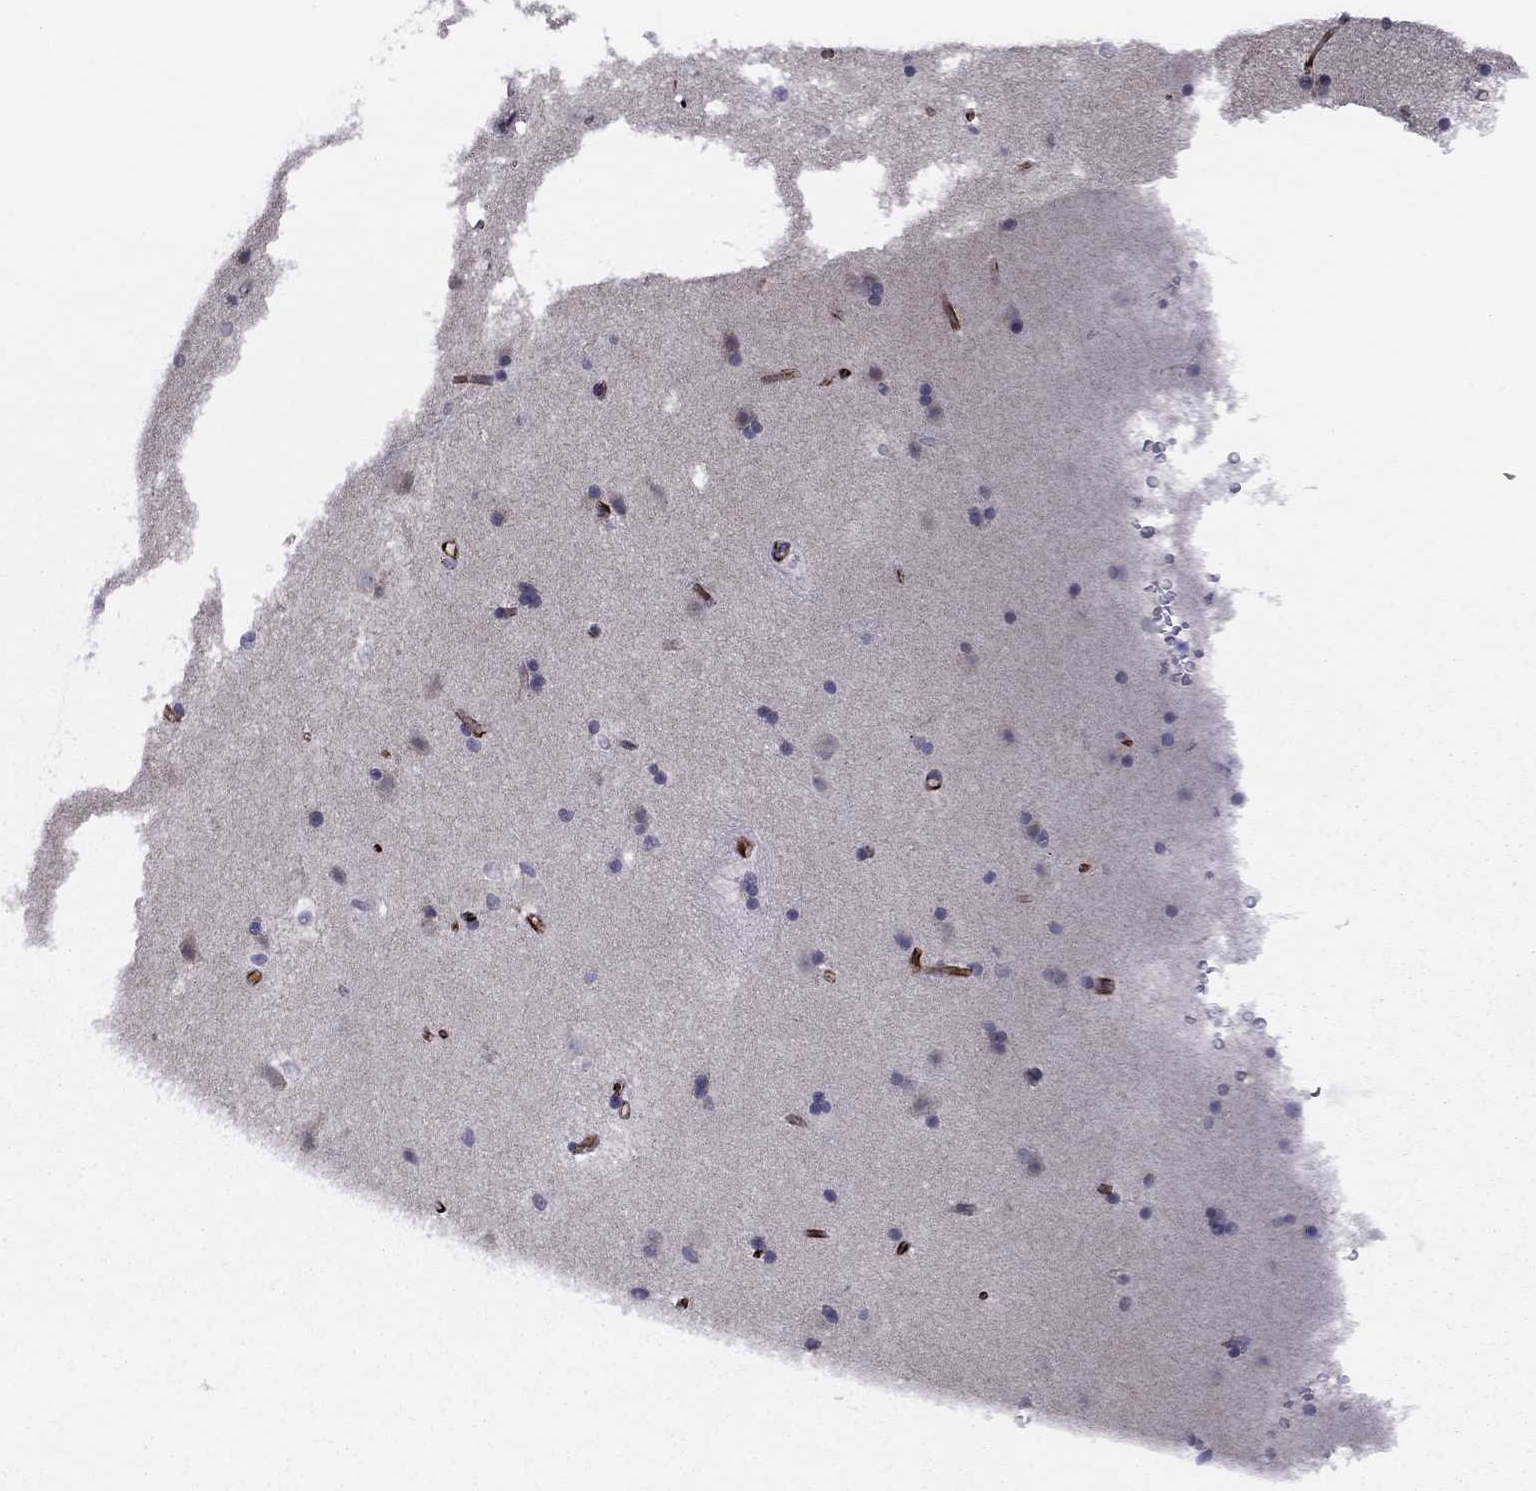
{"staining": {"intensity": "negative", "quantity": "none", "location": "none"}, "tissue": "caudate", "cell_type": "Glial cells", "image_type": "normal", "snomed": [{"axis": "morphology", "description": "Normal tissue, NOS"}, {"axis": "topography", "description": "Lateral ventricle wall"}], "caption": "DAB immunohistochemical staining of normal caudate demonstrates no significant staining in glial cells. The staining is performed using DAB (3,3'-diaminobenzidine) brown chromogen with nuclei counter-stained in using hematoxylin.", "gene": "ANKS4B", "patient": {"sex": "male", "age": 51}}